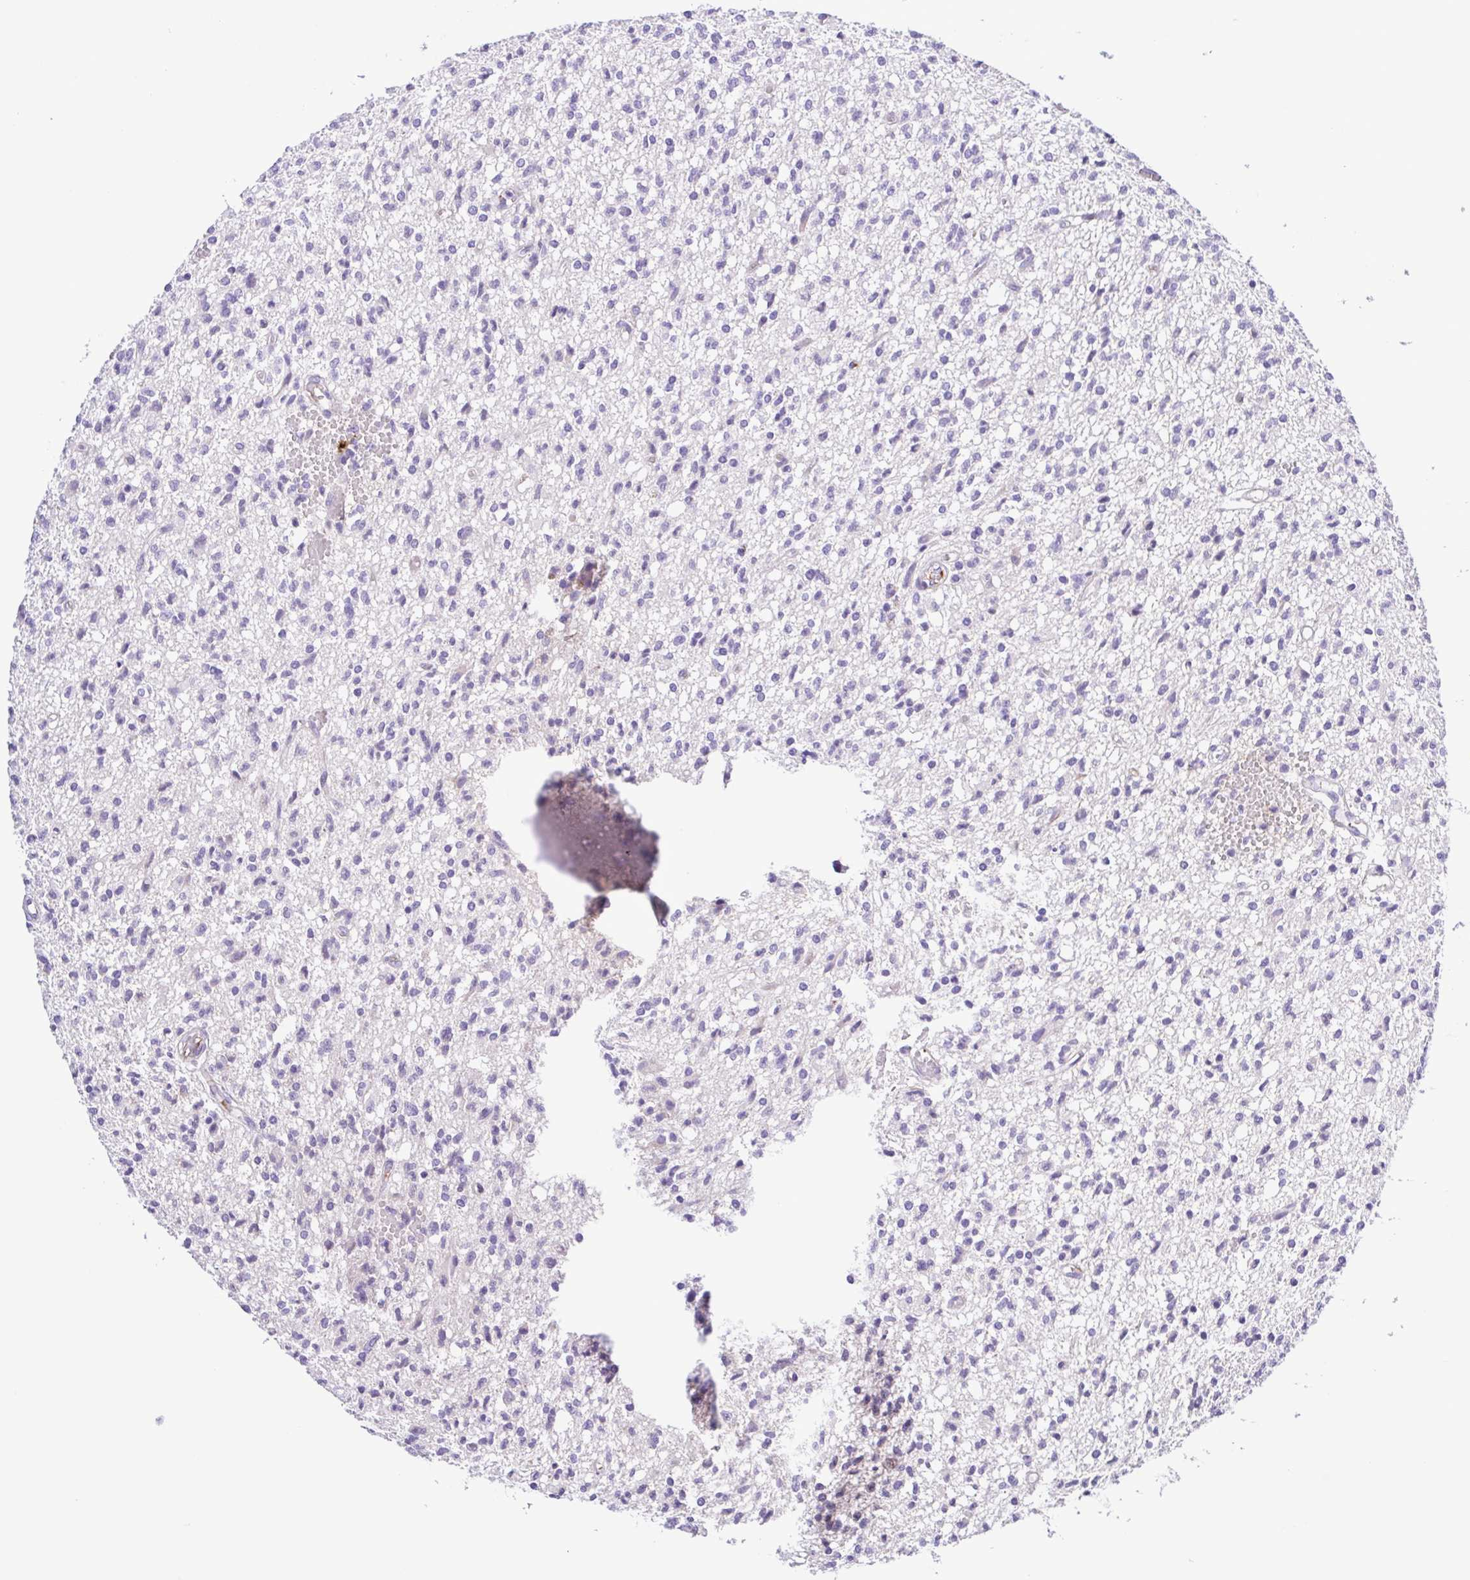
{"staining": {"intensity": "negative", "quantity": "none", "location": "none"}, "tissue": "glioma", "cell_type": "Tumor cells", "image_type": "cancer", "snomed": [{"axis": "morphology", "description": "Glioma, malignant, Low grade"}, {"axis": "topography", "description": "Brain"}], "caption": "There is no significant positivity in tumor cells of malignant glioma (low-grade). (DAB immunohistochemistry (IHC), high magnification).", "gene": "GABBR2", "patient": {"sex": "male", "age": 64}}